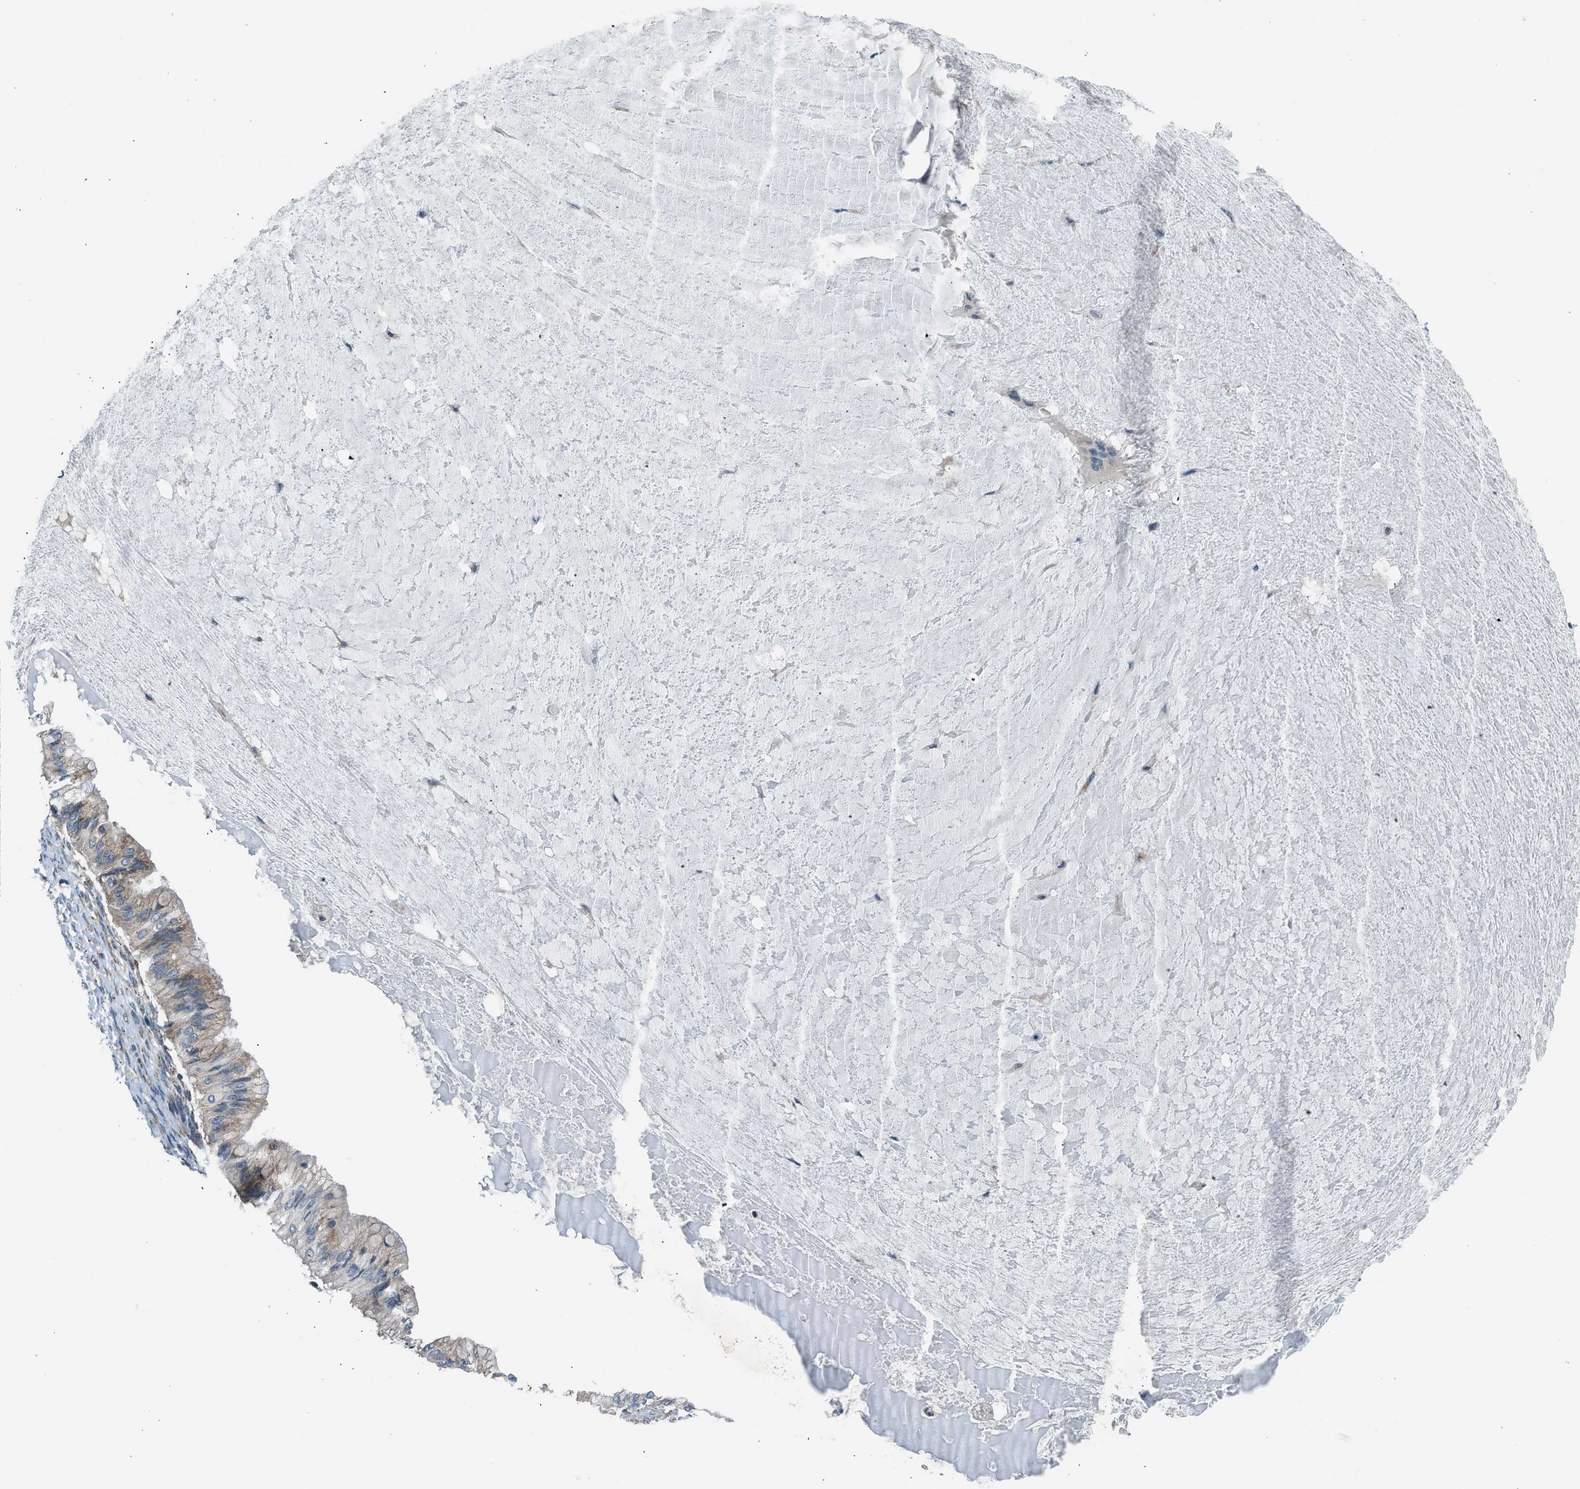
{"staining": {"intensity": "weak", "quantity": "25%-75%", "location": "cytoplasmic/membranous"}, "tissue": "ovarian cancer", "cell_type": "Tumor cells", "image_type": "cancer", "snomed": [{"axis": "morphology", "description": "Cystadenocarcinoma, mucinous, NOS"}, {"axis": "topography", "description": "Ovary"}], "caption": "There is low levels of weak cytoplasmic/membranous positivity in tumor cells of mucinous cystadenocarcinoma (ovarian), as demonstrated by immunohistochemical staining (brown color).", "gene": "EDARADD", "patient": {"sex": "female", "age": 57}}